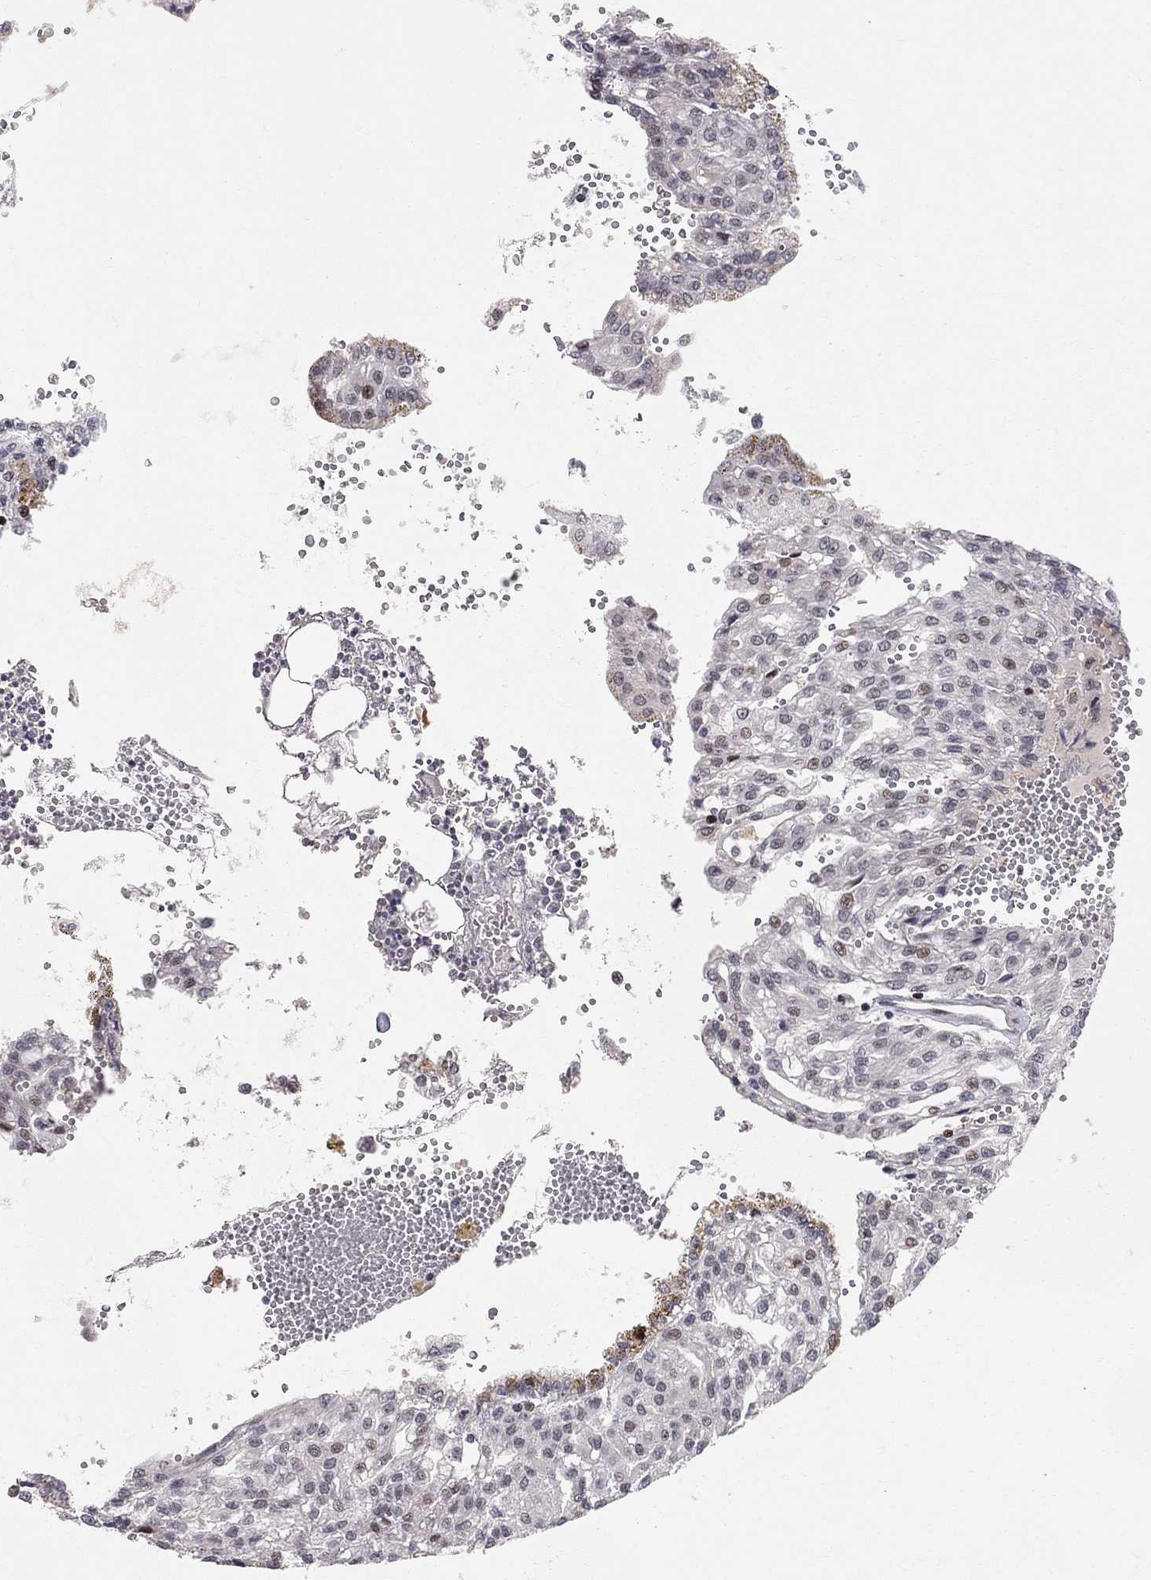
{"staining": {"intensity": "weak", "quantity": "<25%", "location": "nuclear"}, "tissue": "renal cancer", "cell_type": "Tumor cells", "image_type": "cancer", "snomed": [{"axis": "morphology", "description": "Adenocarcinoma, NOS"}, {"axis": "topography", "description": "Kidney"}], "caption": "This micrograph is of renal cancer stained with immunohistochemistry to label a protein in brown with the nuclei are counter-stained blue. There is no positivity in tumor cells.", "gene": "HDAC3", "patient": {"sex": "male", "age": 63}}